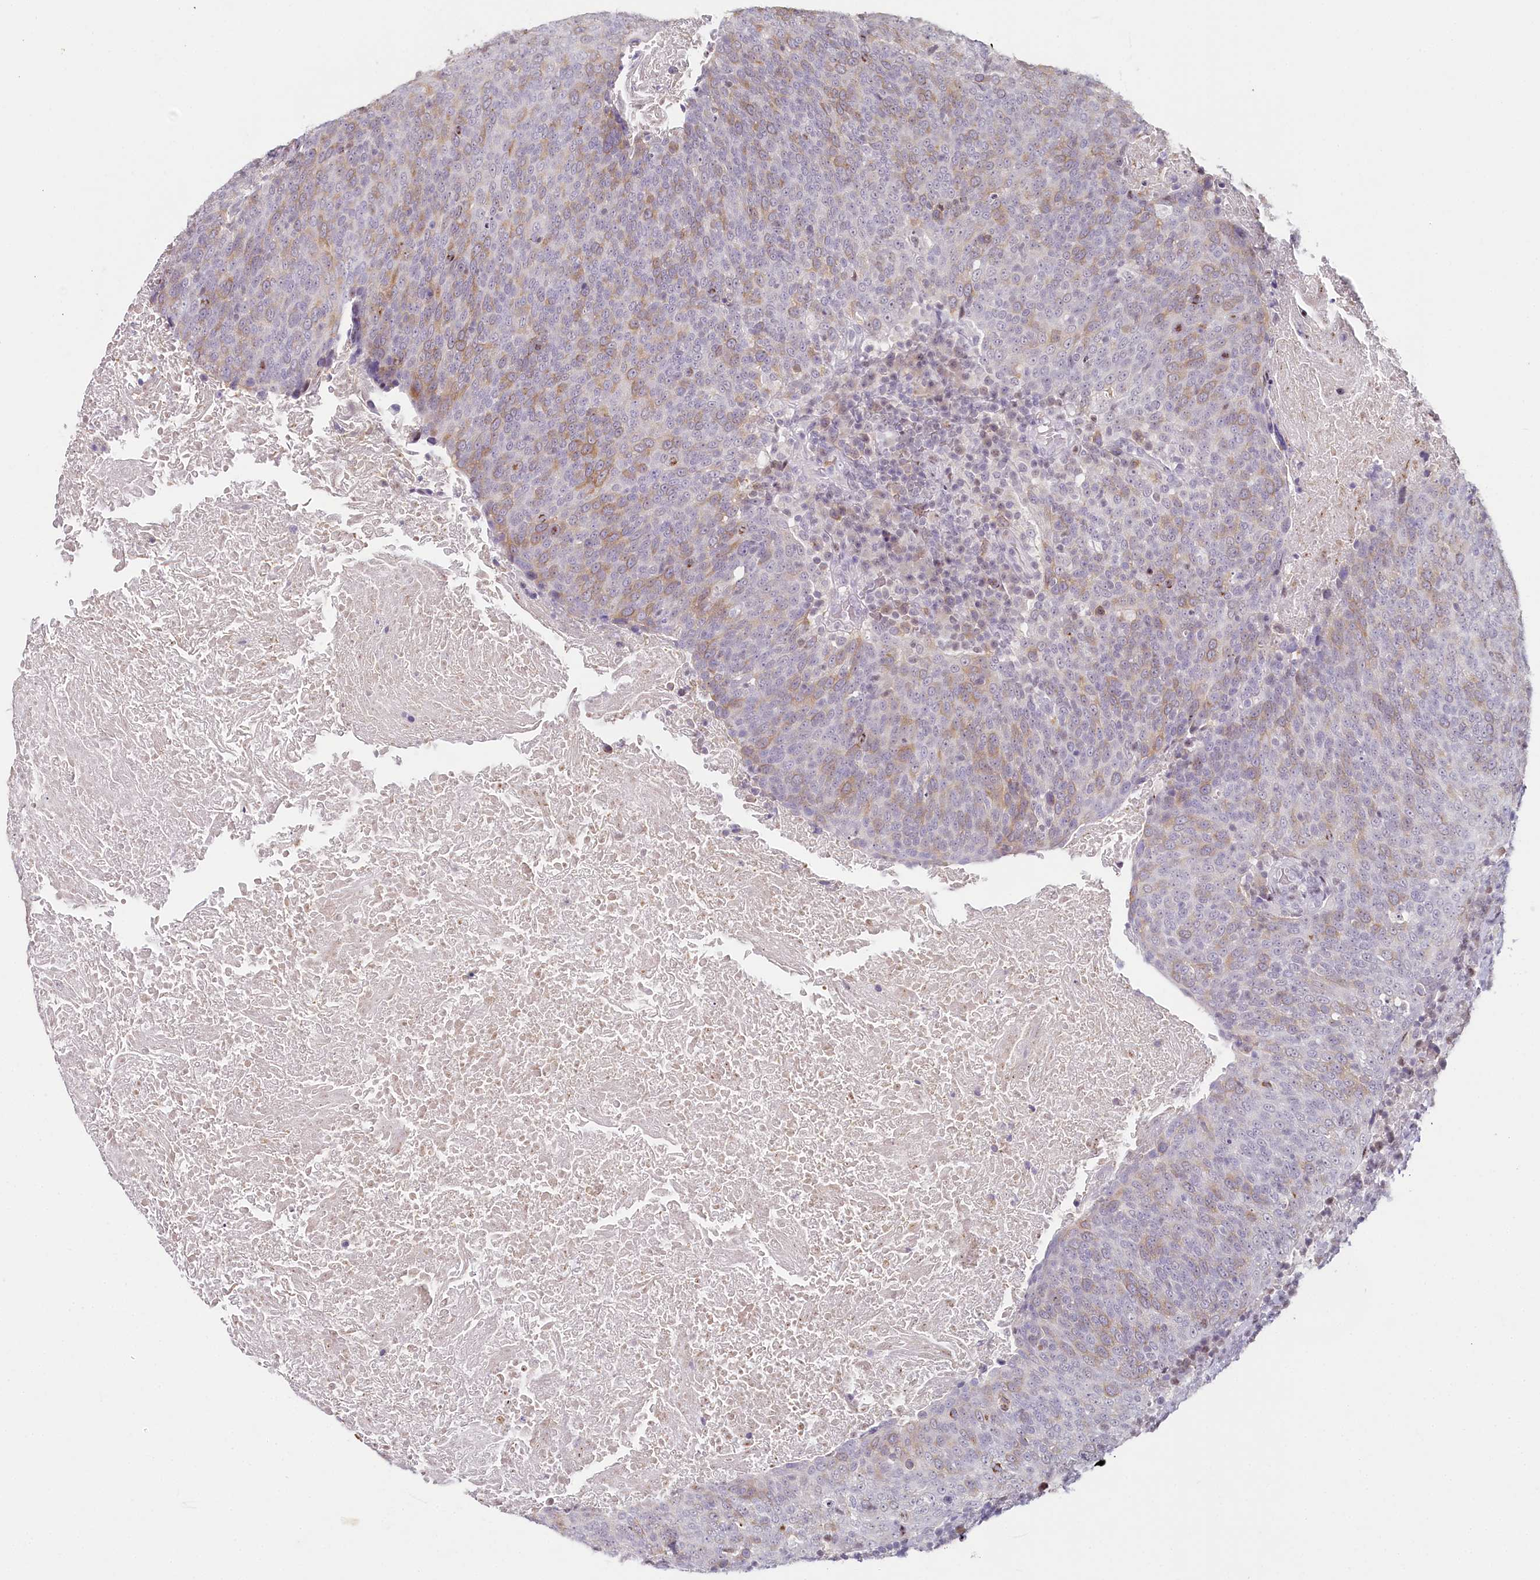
{"staining": {"intensity": "moderate", "quantity": "<25%", "location": "cytoplasmic/membranous"}, "tissue": "head and neck cancer", "cell_type": "Tumor cells", "image_type": "cancer", "snomed": [{"axis": "morphology", "description": "Squamous cell carcinoma, NOS"}, {"axis": "morphology", "description": "Squamous cell carcinoma, metastatic, NOS"}, {"axis": "topography", "description": "Lymph node"}, {"axis": "topography", "description": "Head-Neck"}], "caption": "An image of human head and neck cancer stained for a protein demonstrates moderate cytoplasmic/membranous brown staining in tumor cells.", "gene": "HPD", "patient": {"sex": "male", "age": 62}}